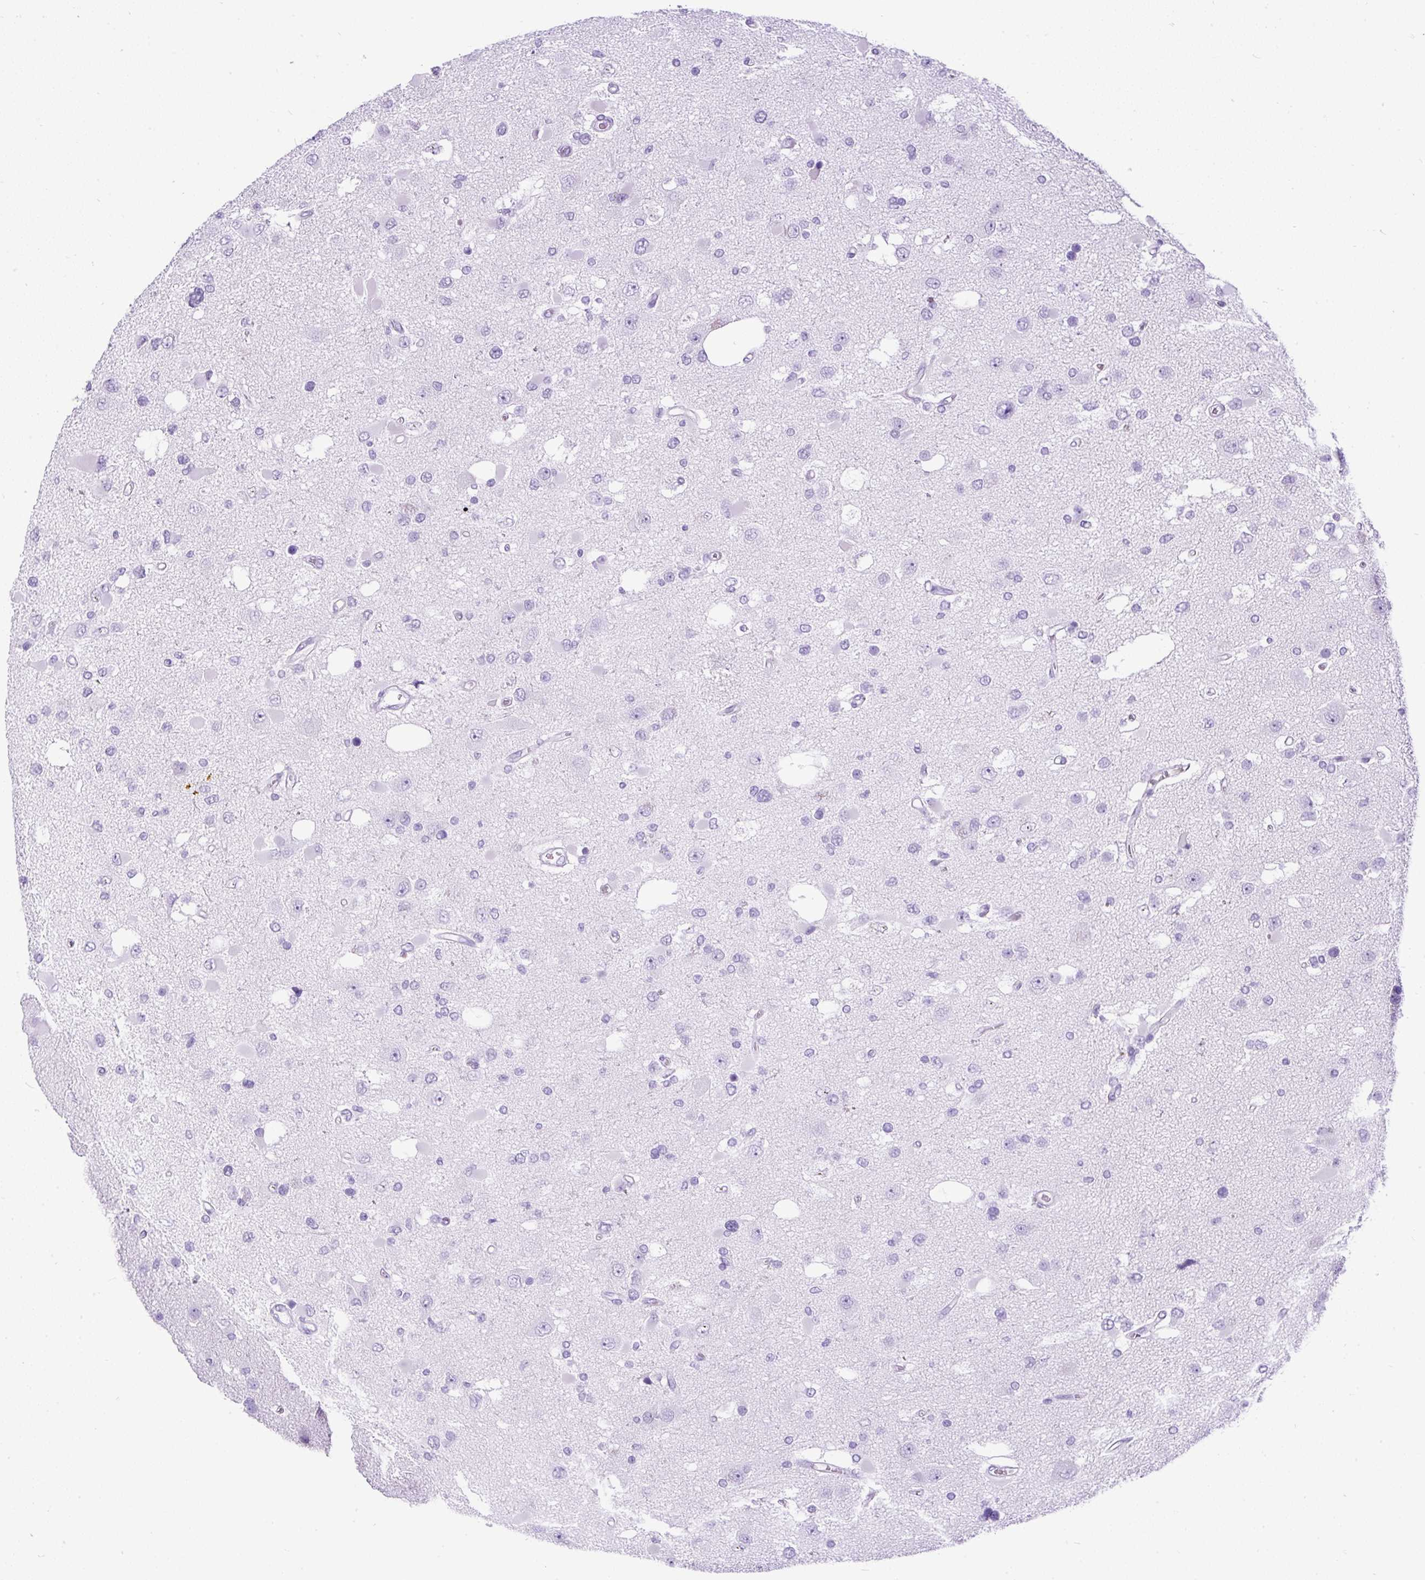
{"staining": {"intensity": "negative", "quantity": "none", "location": "none"}, "tissue": "glioma", "cell_type": "Tumor cells", "image_type": "cancer", "snomed": [{"axis": "morphology", "description": "Glioma, malignant, High grade"}, {"axis": "topography", "description": "Brain"}], "caption": "Immunohistochemistry micrograph of neoplastic tissue: human glioma stained with DAB (3,3'-diaminobenzidine) reveals no significant protein staining in tumor cells.", "gene": "CEL", "patient": {"sex": "male", "age": 53}}